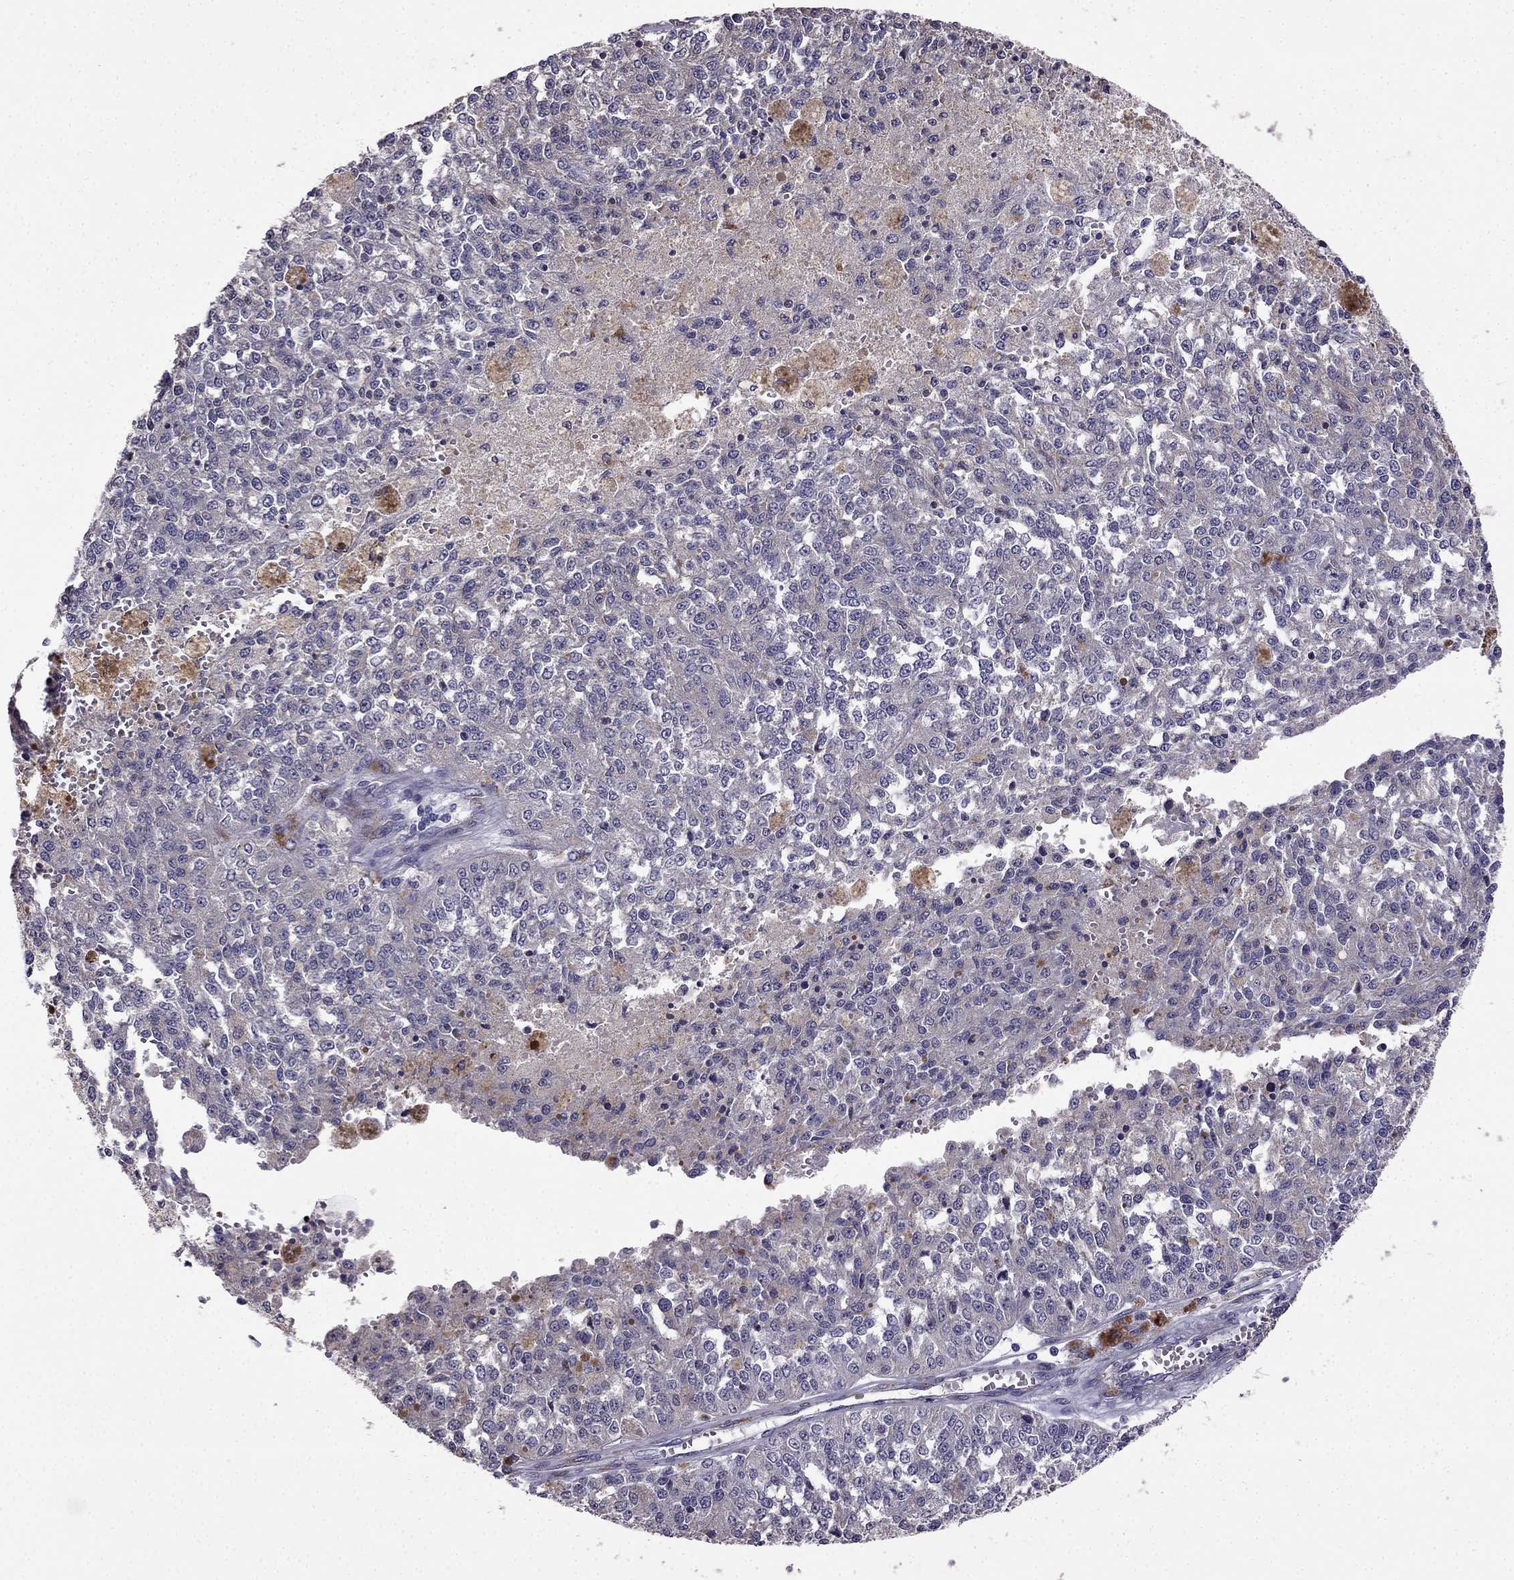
{"staining": {"intensity": "negative", "quantity": "none", "location": "none"}, "tissue": "melanoma", "cell_type": "Tumor cells", "image_type": "cancer", "snomed": [{"axis": "morphology", "description": "Malignant melanoma, Metastatic site"}, {"axis": "topography", "description": "Lymph node"}], "caption": "A micrograph of melanoma stained for a protein displays no brown staining in tumor cells.", "gene": "CDH9", "patient": {"sex": "female", "age": 64}}